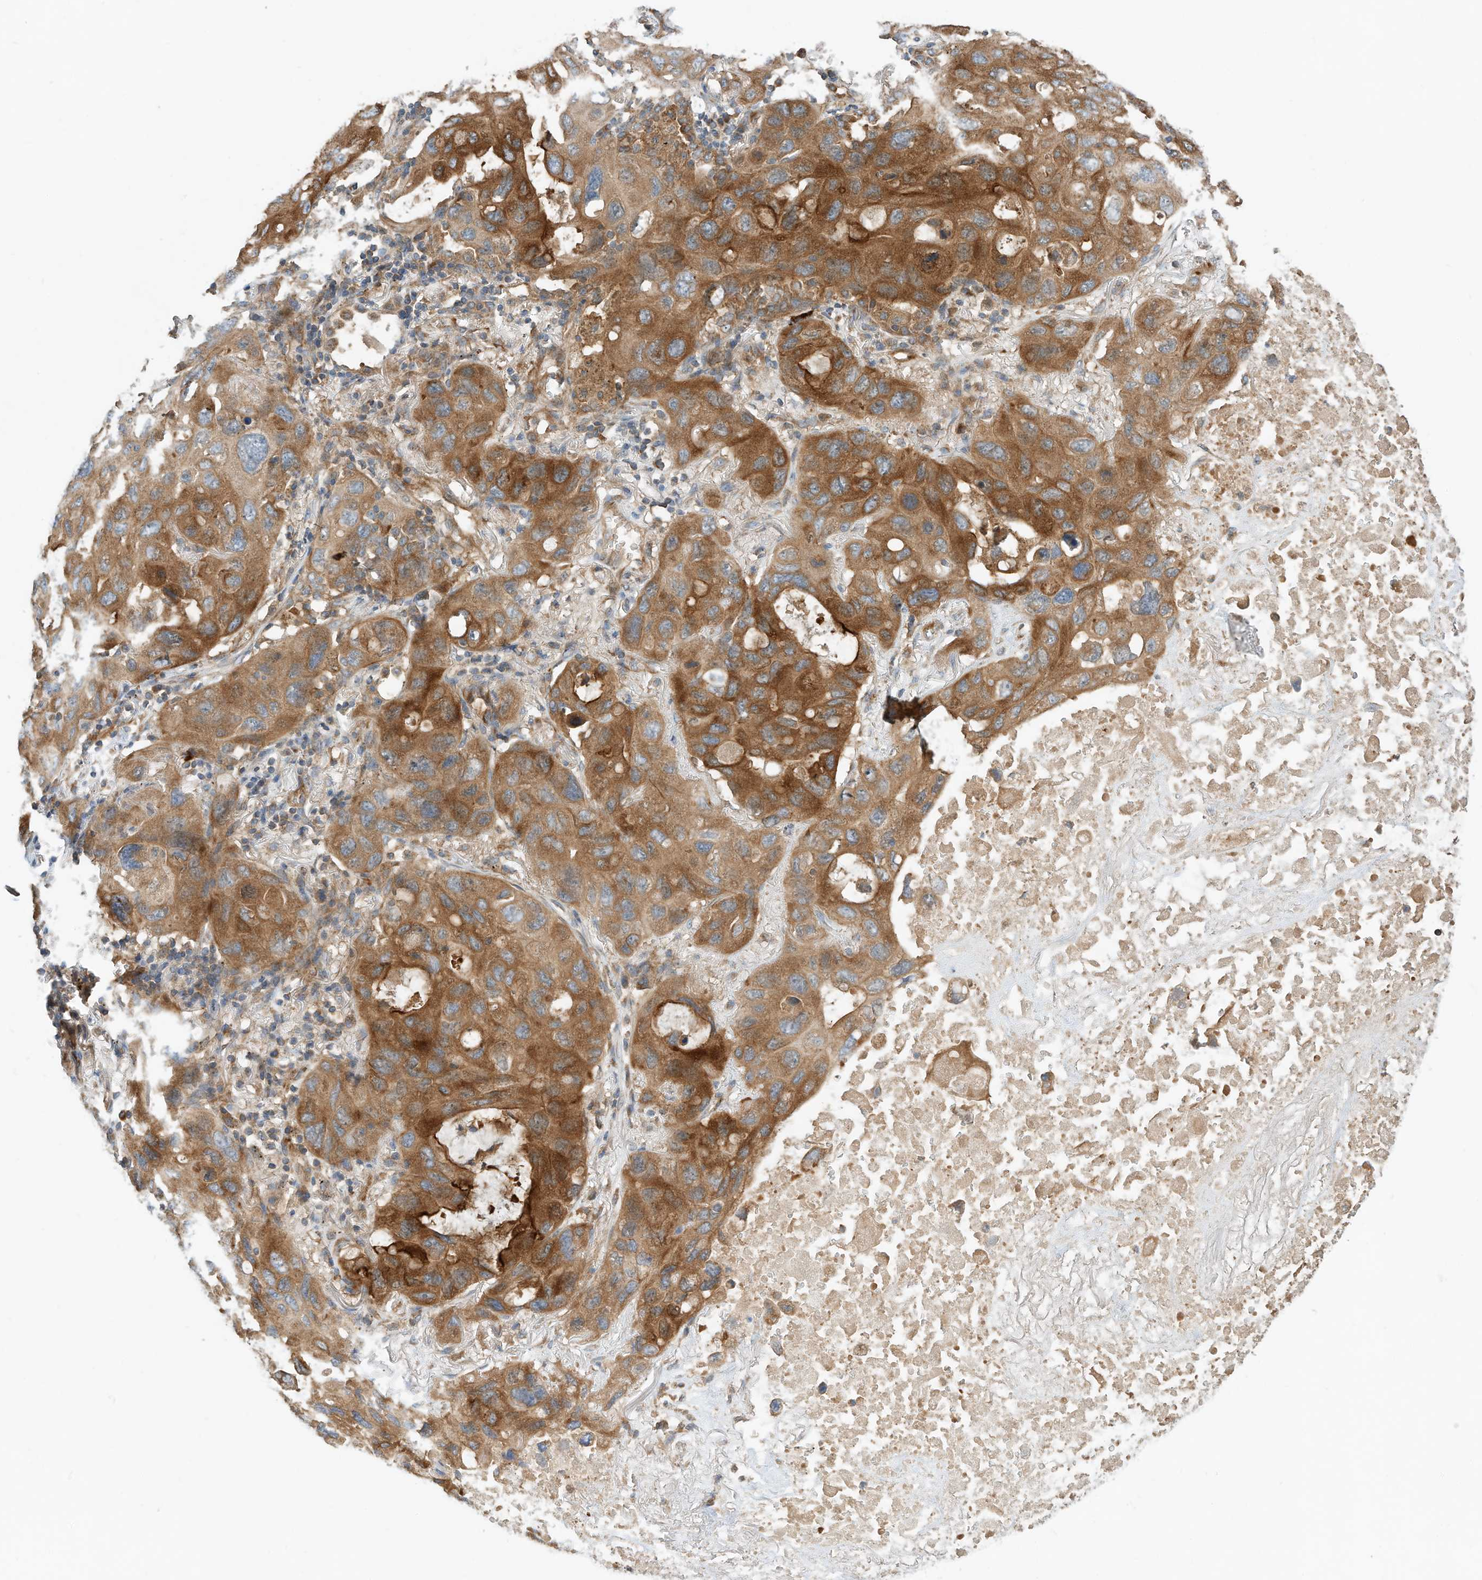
{"staining": {"intensity": "strong", "quantity": ">75%", "location": "cytoplasmic/membranous"}, "tissue": "lung cancer", "cell_type": "Tumor cells", "image_type": "cancer", "snomed": [{"axis": "morphology", "description": "Squamous cell carcinoma, NOS"}, {"axis": "topography", "description": "Lung"}], "caption": "Protein expression by immunohistochemistry (IHC) displays strong cytoplasmic/membranous staining in about >75% of tumor cells in lung squamous cell carcinoma.", "gene": "CPAMD8", "patient": {"sex": "female", "age": 73}}